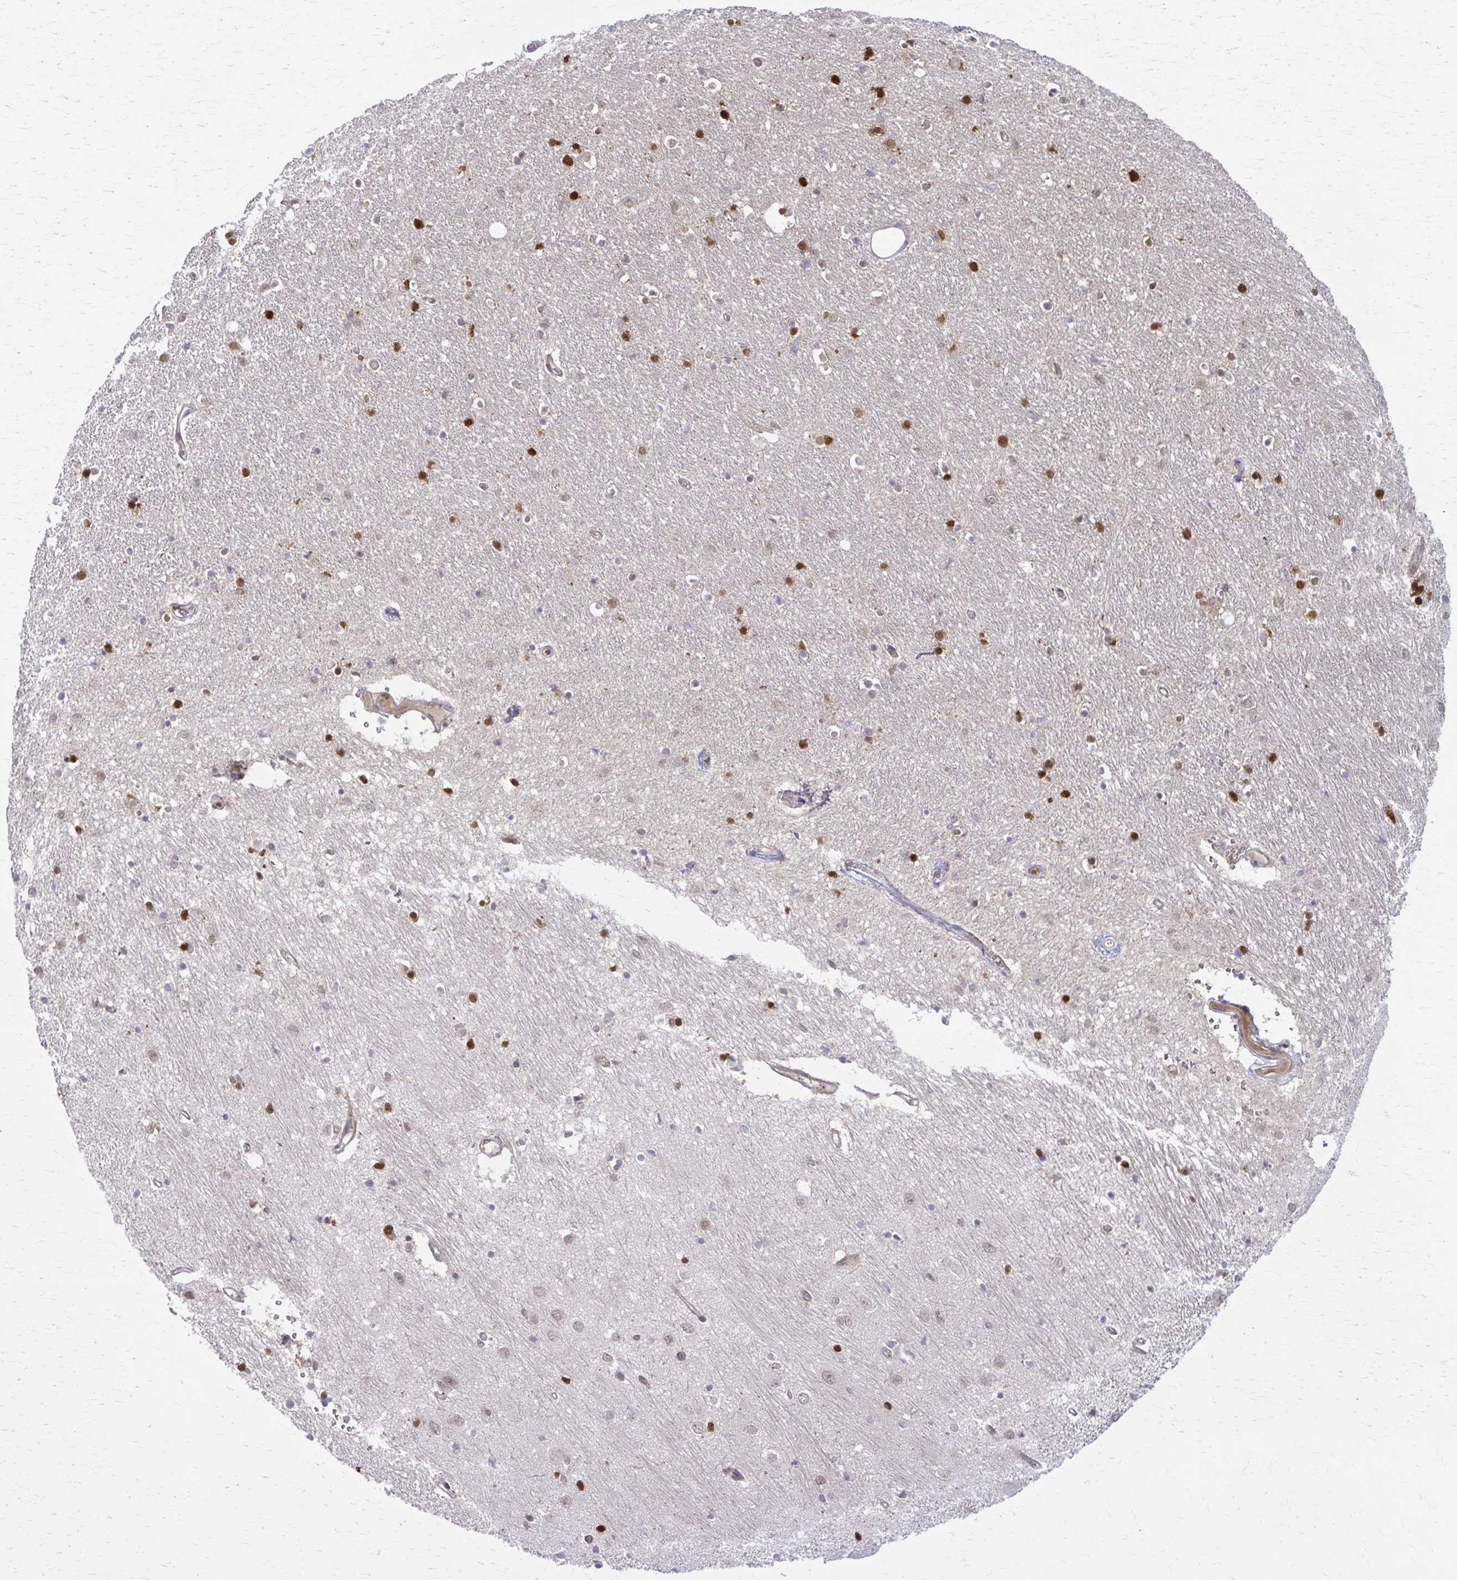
{"staining": {"intensity": "moderate", "quantity": "25%-75%", "location": "cytoplasmic/membranous,nuclear"}, "tissue": "caudate", "cell_type": "Glial cells", "image_type": "normal", "snomed": [{"axis": "morphology", "description": "Normal tissue, NOS"}, {"axis": "topography", "description": "Lateral ventricle wall"}, {"axis": "topography", "description": "Hippocampus"}], "caption": "This histopathology image shows benign caudate stained with immunohistochemistry to label a protein in brown. The cytoplasmic/membranous,nuclear of glial cells show moderate positivity for the protein. Nuclei are counter-stained blue.", "gene": "ZNF559", "patient": {"sex": "female", "age": 63}}